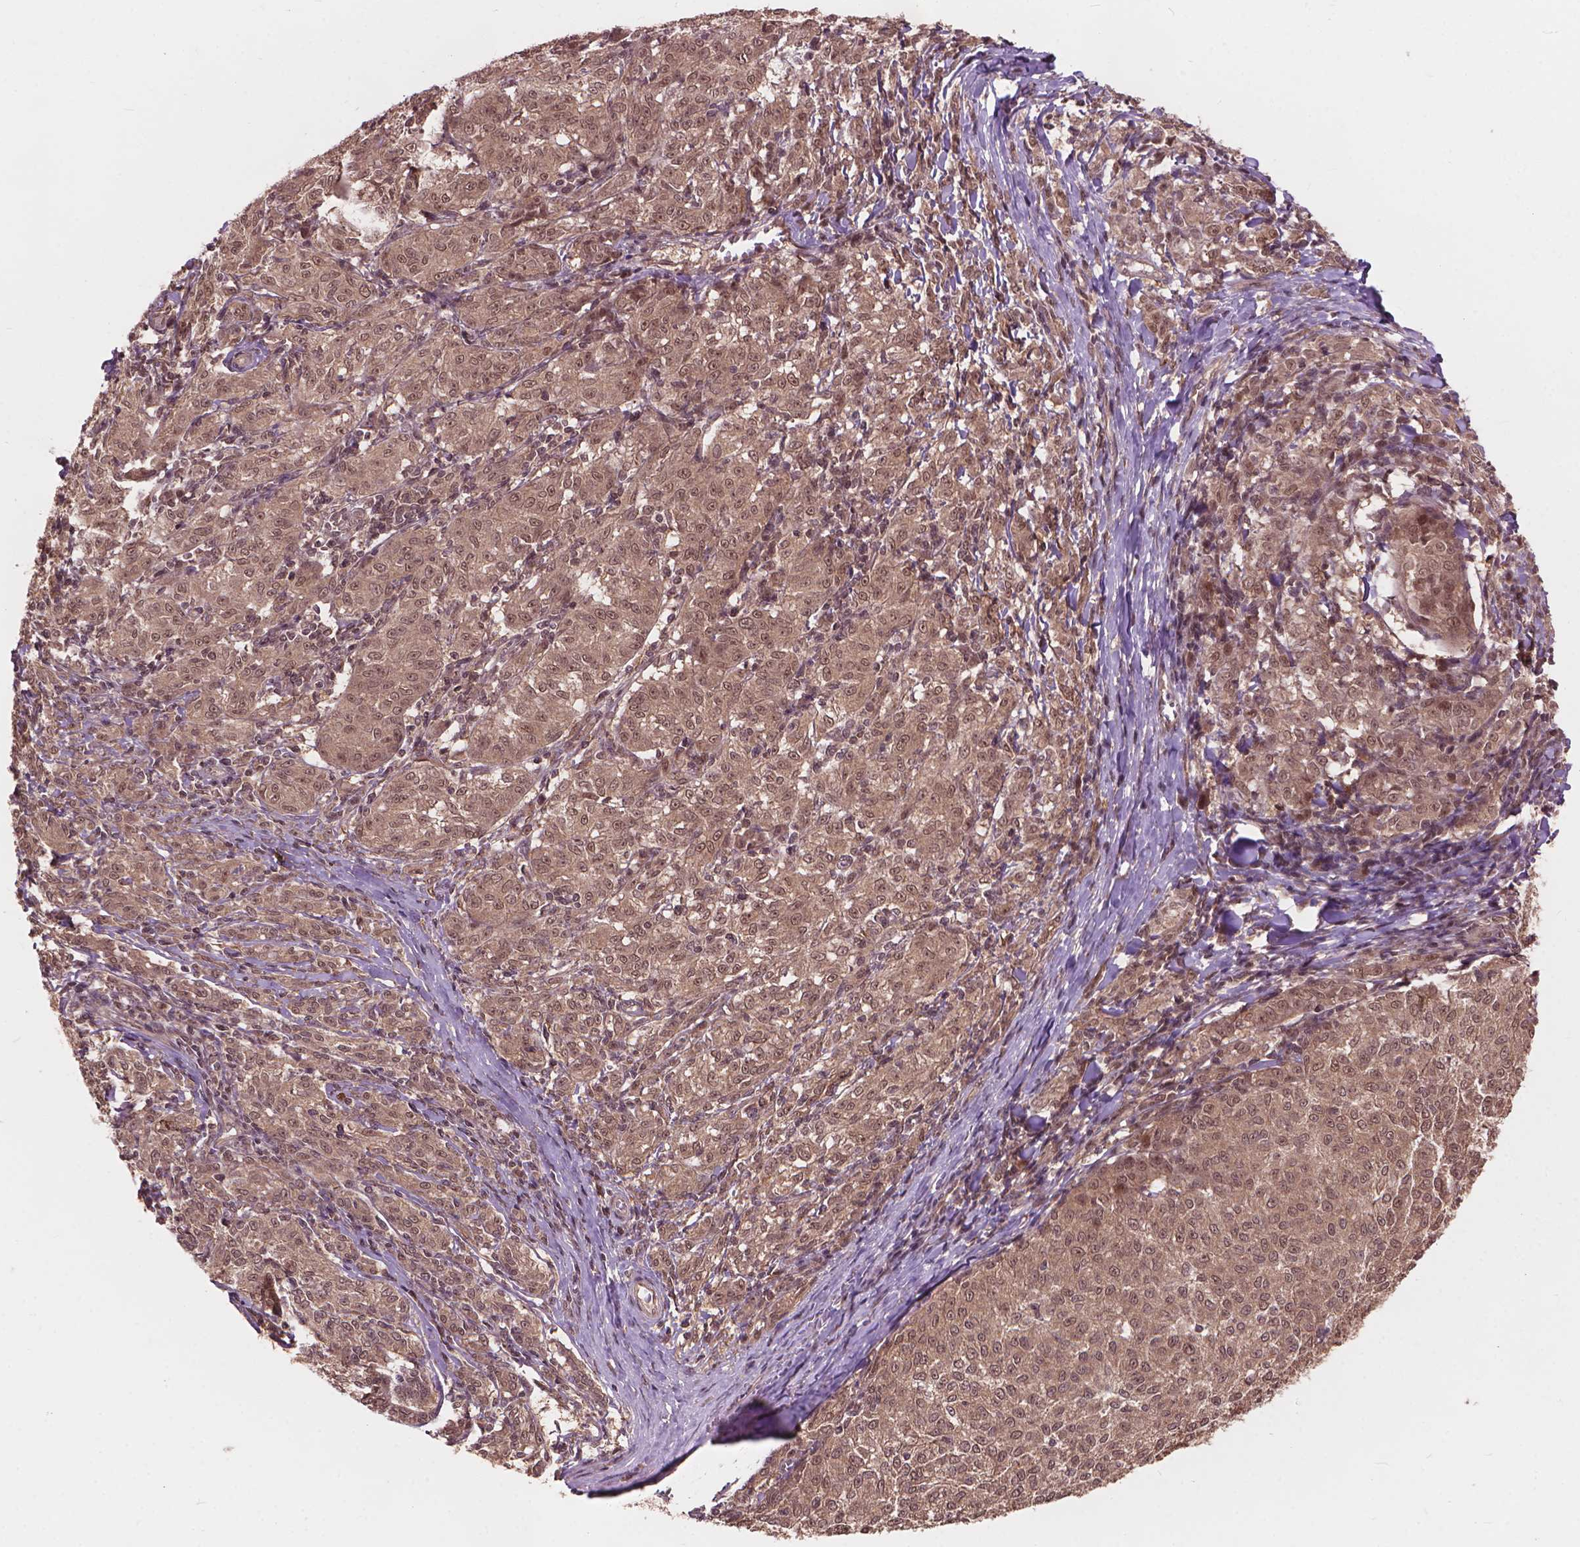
{"staining": {"intensity": "moderate", "quantity": ">75%", "location": "cytoplasmic/membranous,nuclear"}, "tissue": "melanoma", "cell_type": "Tumor cells", "image_type": "cancer", "snomed": [{"axis": "morphology", "description": "Malignant melanoma, NOS"}, {"axis": "topography", "description": "Skin"}], "caption": "Protein expression analysis of malignant melanoma shows moderate cytoplasmic/membranous and nuclear positivity in approximately >75% of tumor cells.", "gene": "SSU72", "patient": {"sex": "female", "age": 72}}